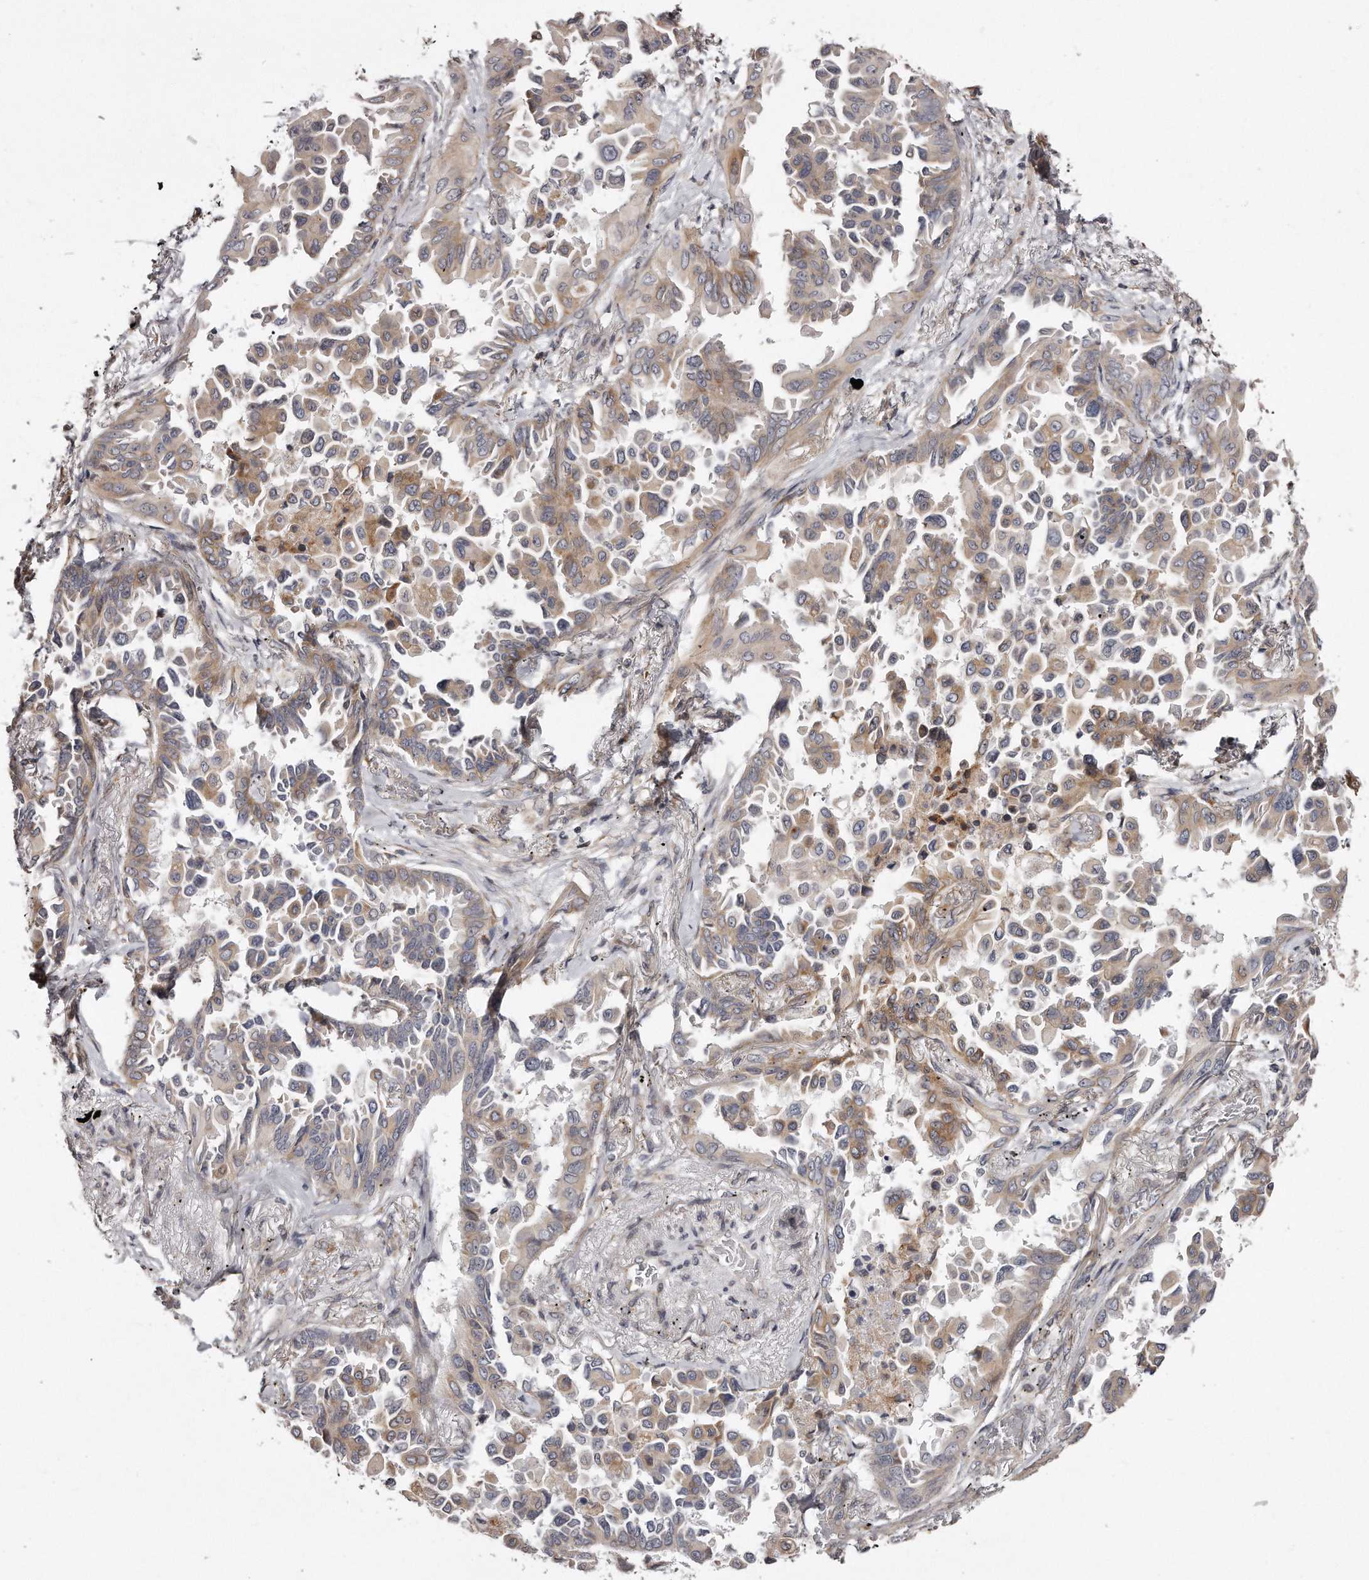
{"staining": {"intensity": "weak", "quantity": "25%-75%", "location": "cytoplasmic/membranous"}, "tissue": "lung cancer", "cell_type": "Tumor cells", "image_type": "cancer", "snomed": [{"axis": "morphology", "description": "Adenocarcinoma, NOS"}, {"axis": "topography", "description": "Lung"}], "caption": "Brown immunohistochemical staining in lung cancer shows weak cytoplasmic/membranous expression in approximately 25%-75% of tumor cells. The protein of interest is stained brown, and the nuclei are stained in blue (DAB (3,3'-diaminobenzidine) IHC with brightfield microscopy, high magnification).", "gene": "TRAPPC14", "patient": {"sex": "female", "age": 67}}